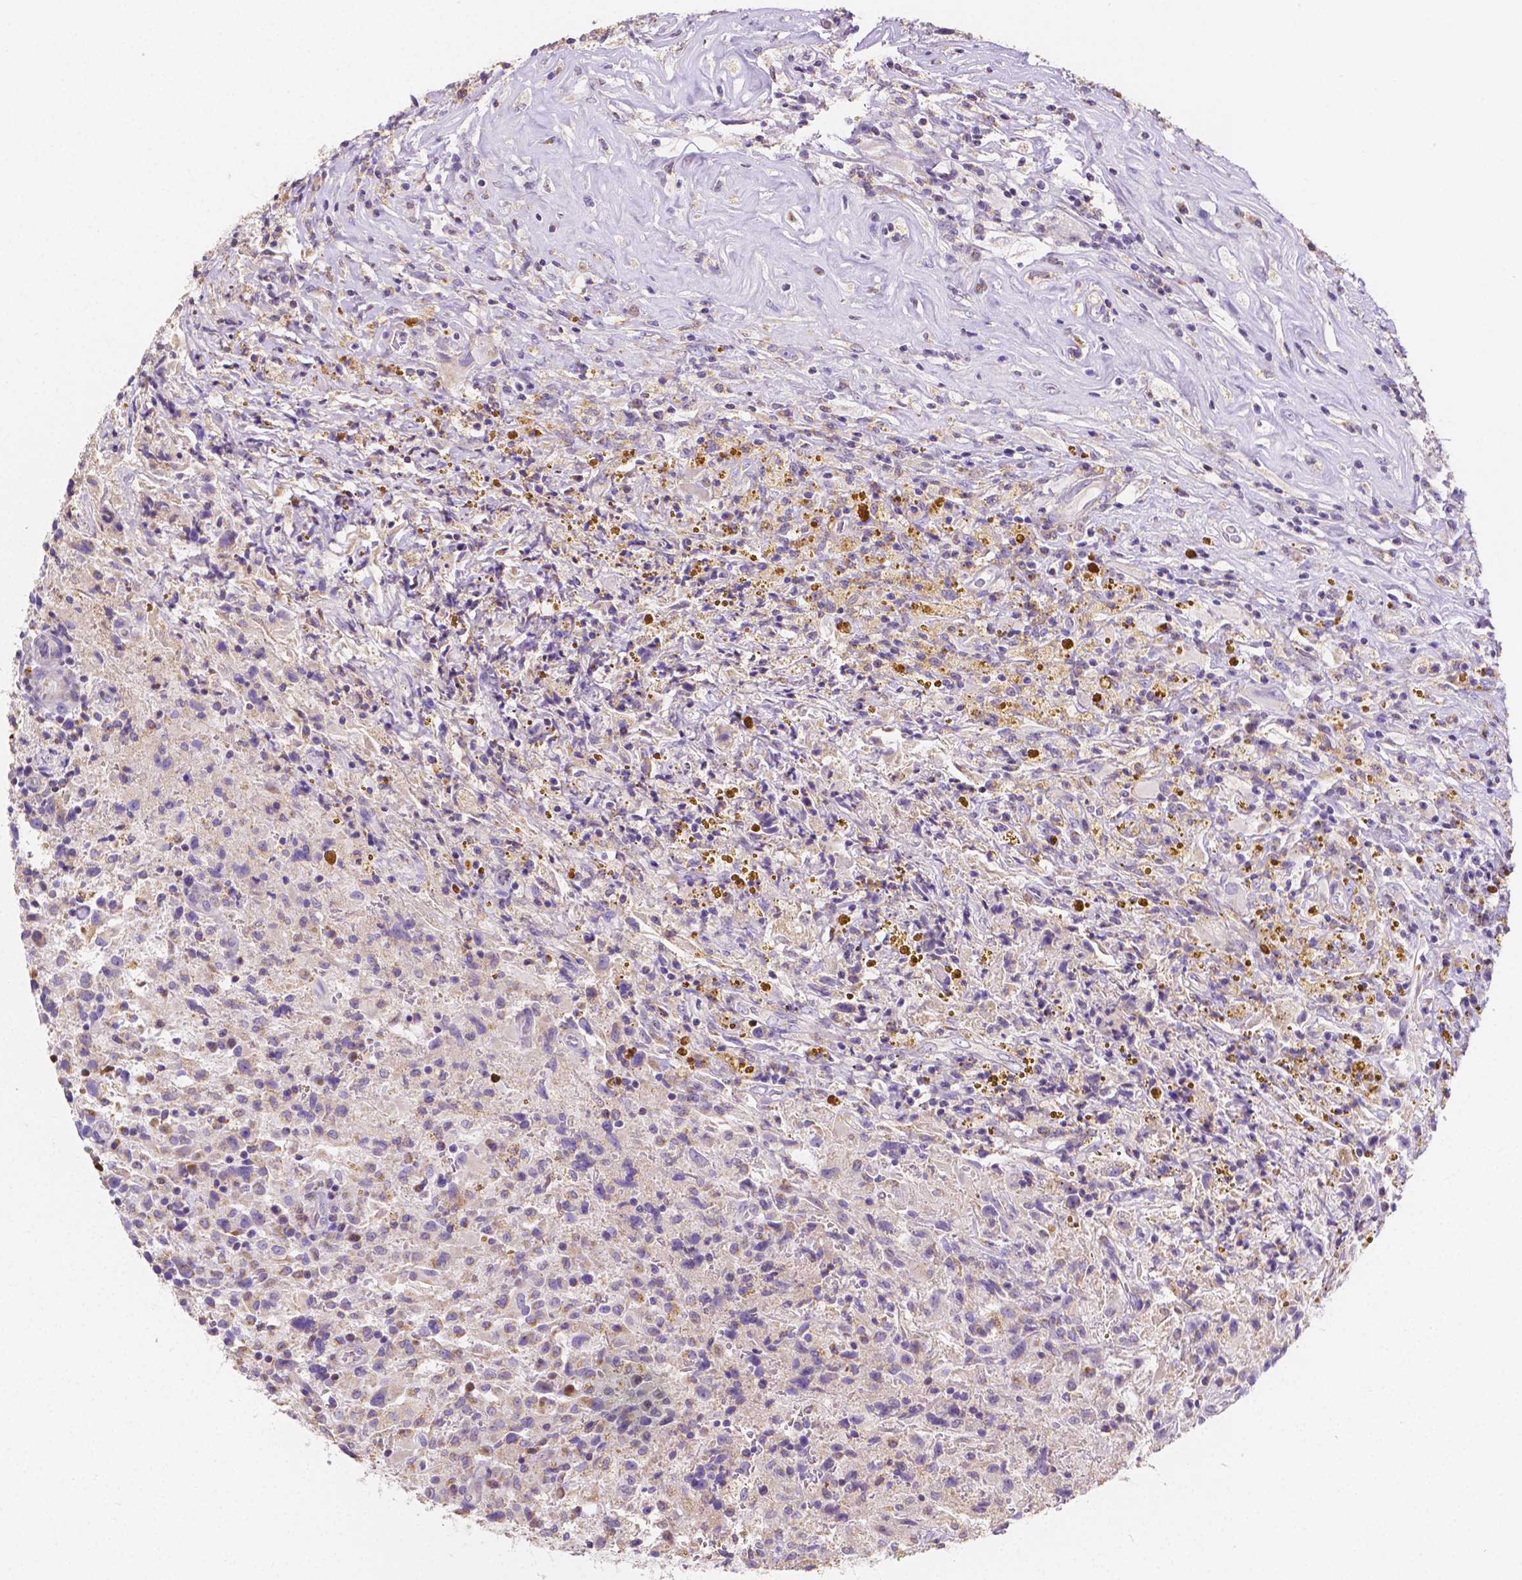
{"staining": {"intensity": "negative", "quantity": "none", "location": "none"}, "tissue": "glioma", "cell_type": "Tumor cells", "image_type": "cancer", "snomed": [{"axis": "morphology", "description": "Glioma, malignant, High grade"}, {"axis": "topography", "description": "Brain"}], "caption": "IHC histopathology image of glioma stained for a protein (brown), which demonstrates no staining in tumor cells.", "gene": "TMEM130", "patient": {"sex": "male", "age": 68}}